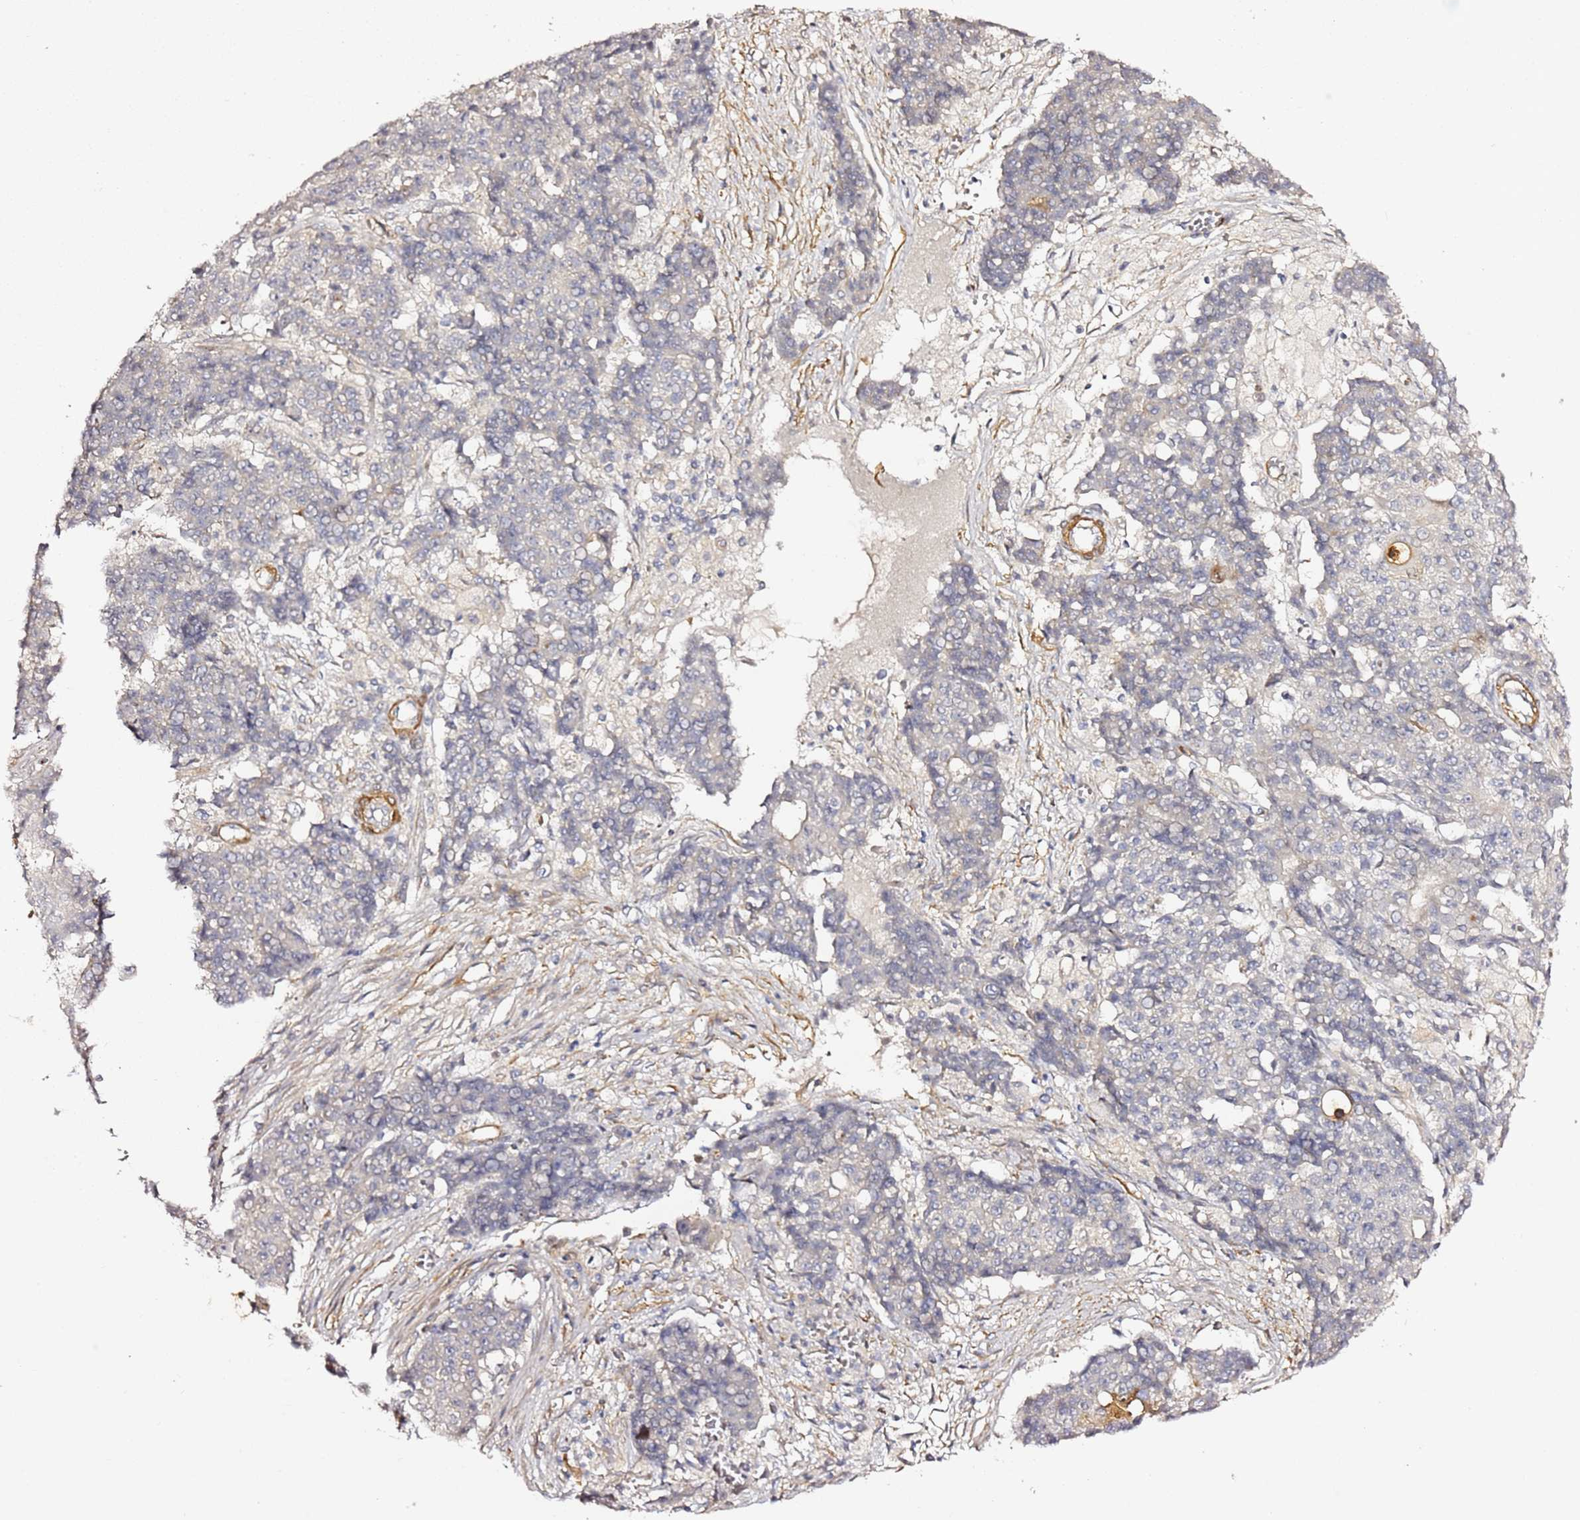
{"staining": {"intensity": "negative", "quantity": "none", "location": "none"}, "tissue": "ovarian cancer", "cell_type": "Tumor cells", "image_type": "cancer", "snomed": [{"axis": "morphology", "description": "Carcinoma, endometroid"}, {"axis": "topography", "description": "Appendix"}, {"axis": "topography", "description": "Ovary"}], "caption": "Photomicrograph shows no protein staining in tumor cells of endometroid carcinoma (ovarian) tissue.", "gene": "EPS8L1", "patient": {"sex": "female", "age": 42}}